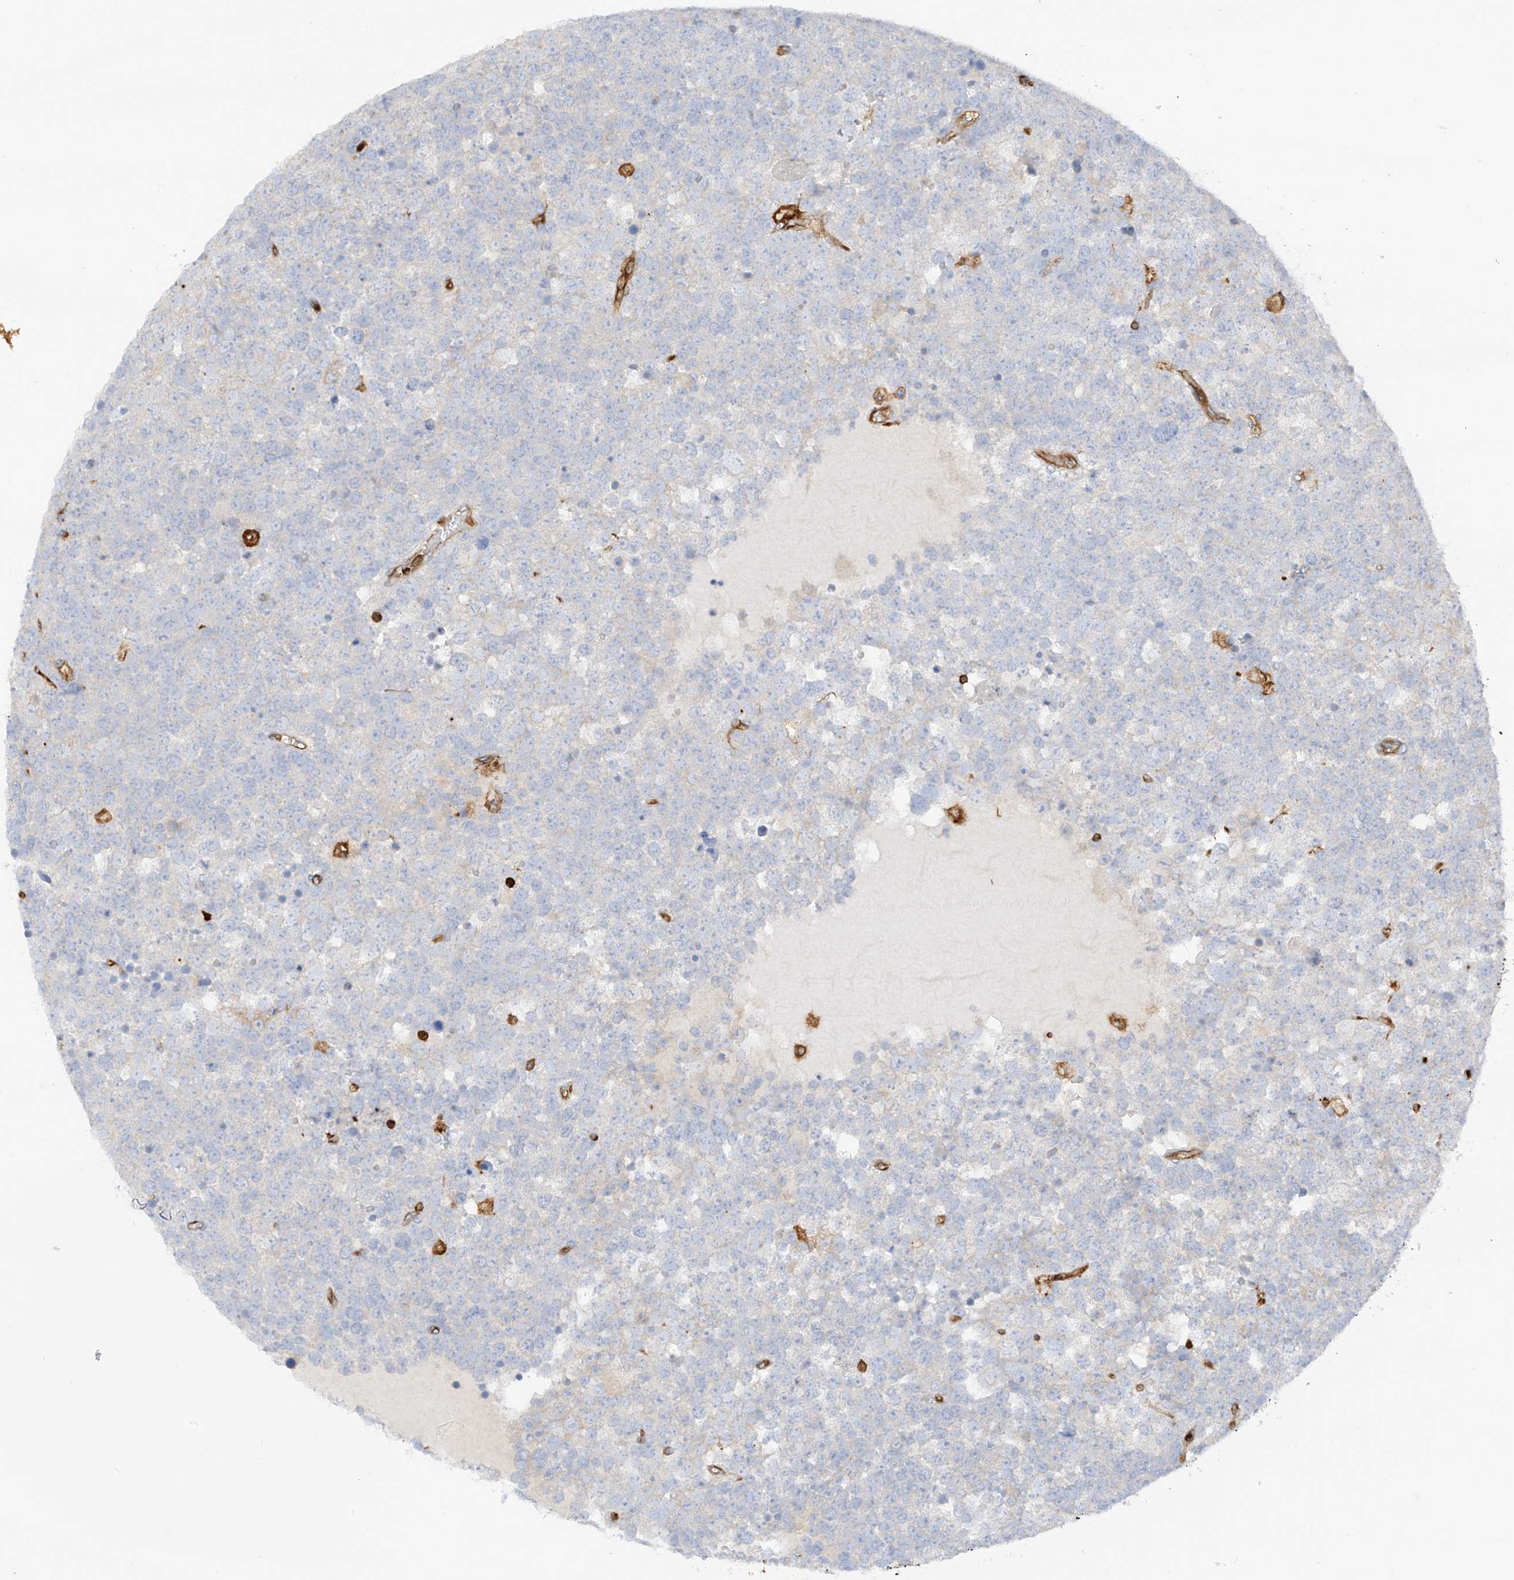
{"staining": {"intensity": "negative", "quantity": "none", "location": "none"}, "tissue": "testis cancer", "cell_type": "Tumor cells", "image_type": "cancer", "snomed": [{"axis": "morphology", "description": "Seminoma, NOS"}, {"axis": "topography", "description": "Testis"}], "caption": "Photomicrograph shows no protein expression in tumor cells of testis cancer (seminoma) tissue.", "gene": "ARHGAP25", "patient": {"sex": "male", "age": 71}}